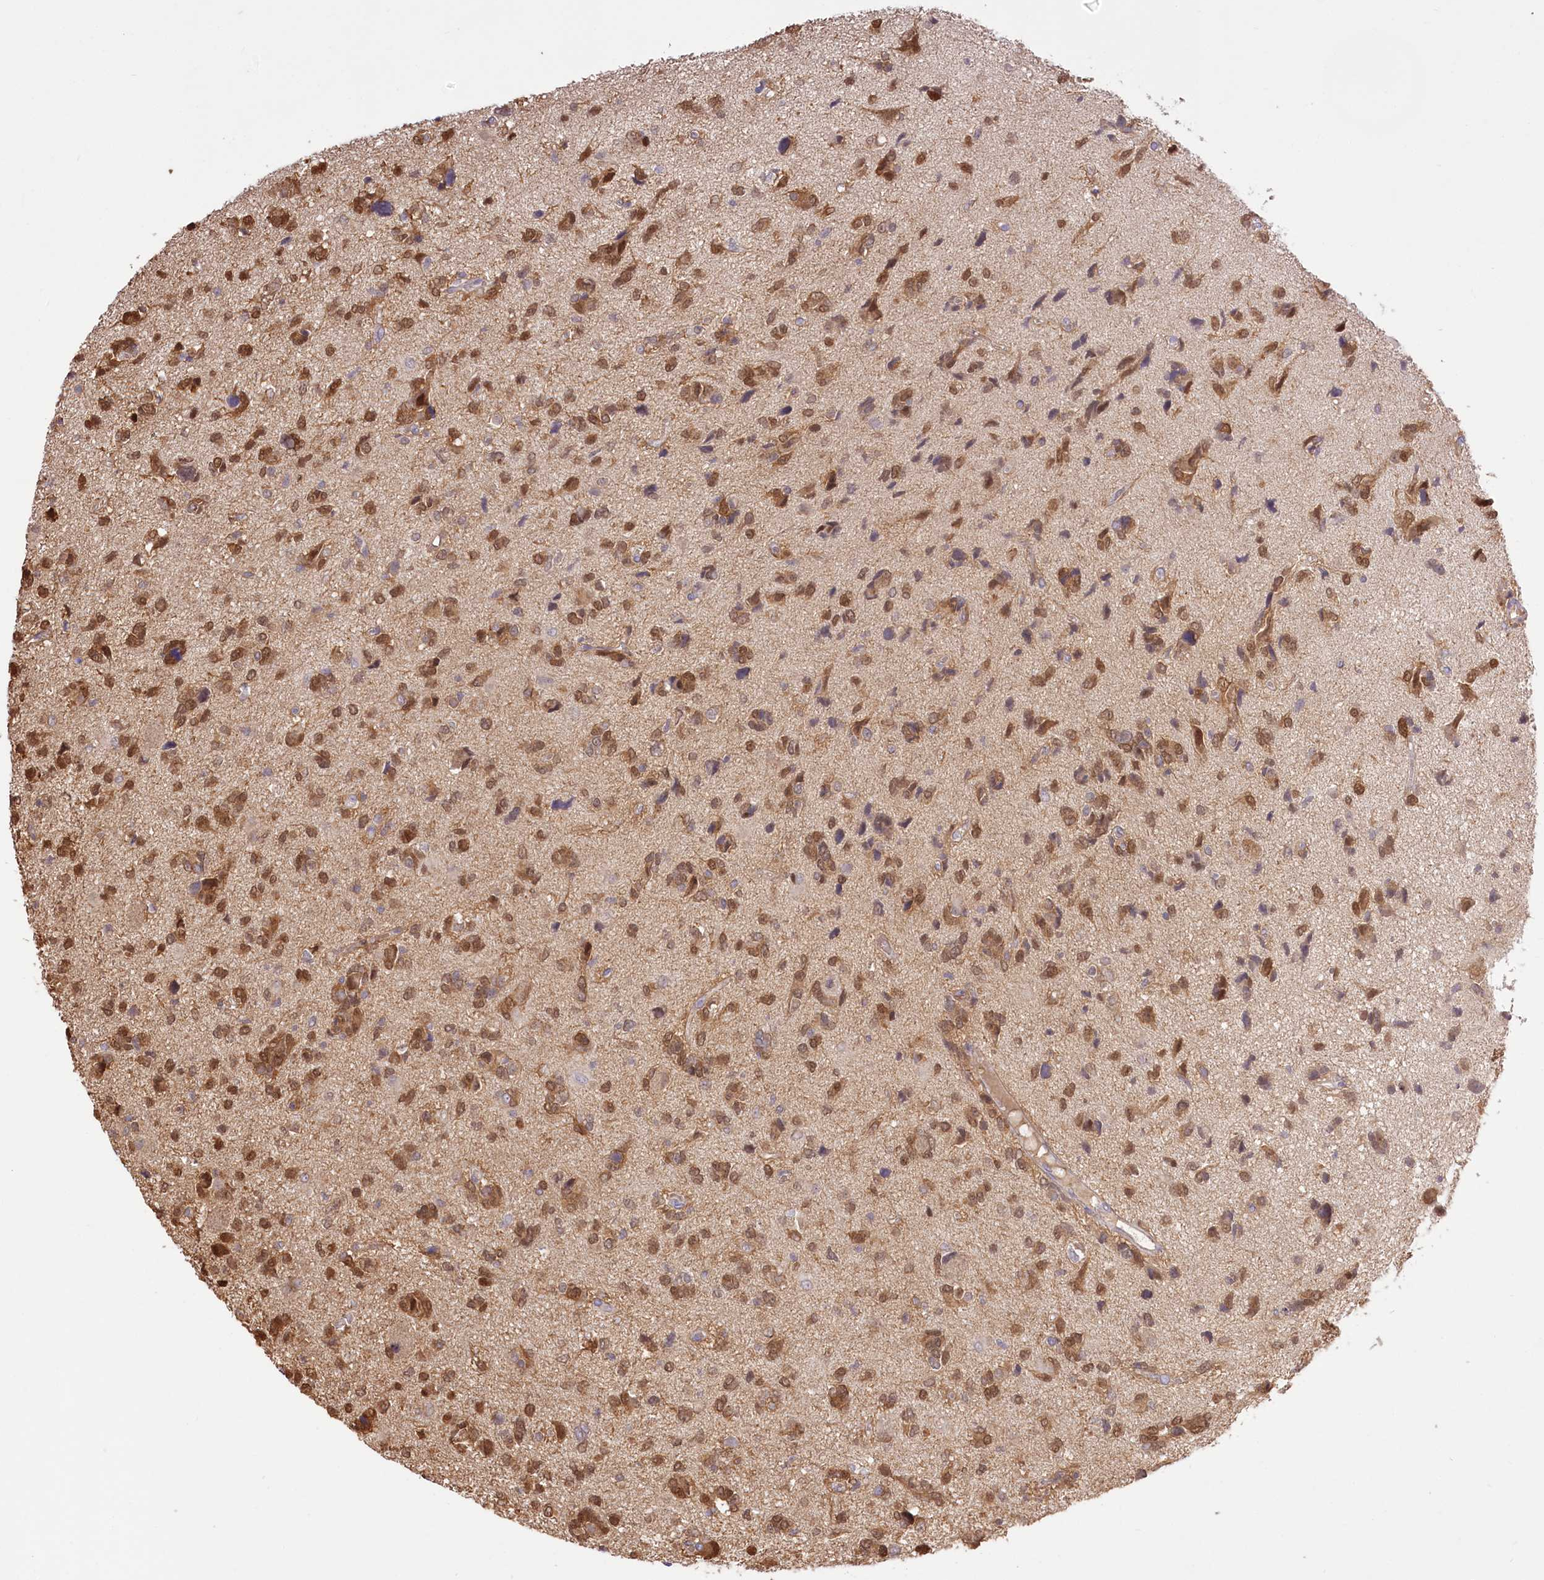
{"staining": {"intensity": "moderate", "quantity": "25%-75%", "location": "cytoplasmic/membranous,nuclear"}, "tissue": "glioma", "cell_type": "Tumor cells", "image_type": "cancer", "snomed": [{"axis": "morphology", "description": "Glioma, malignant, High grade"}, {"axis": "topography", "description": "Brain"}], "caption": "Immunohistochemical staining of human malignant glioma (high-grade) exhibits medium levels of moderate cytoplasmic/membranous and nuclear protein expression in approximately 25%-75% of tumor cells. The staining was performed using DAB (3,3'-diaminobenzidine), with brown indicating positive protein expression. Nuclei are stained blue with hematoxylin.", "gene": "R3HDM2", "patient": {"sex": "female", "age": 59}}